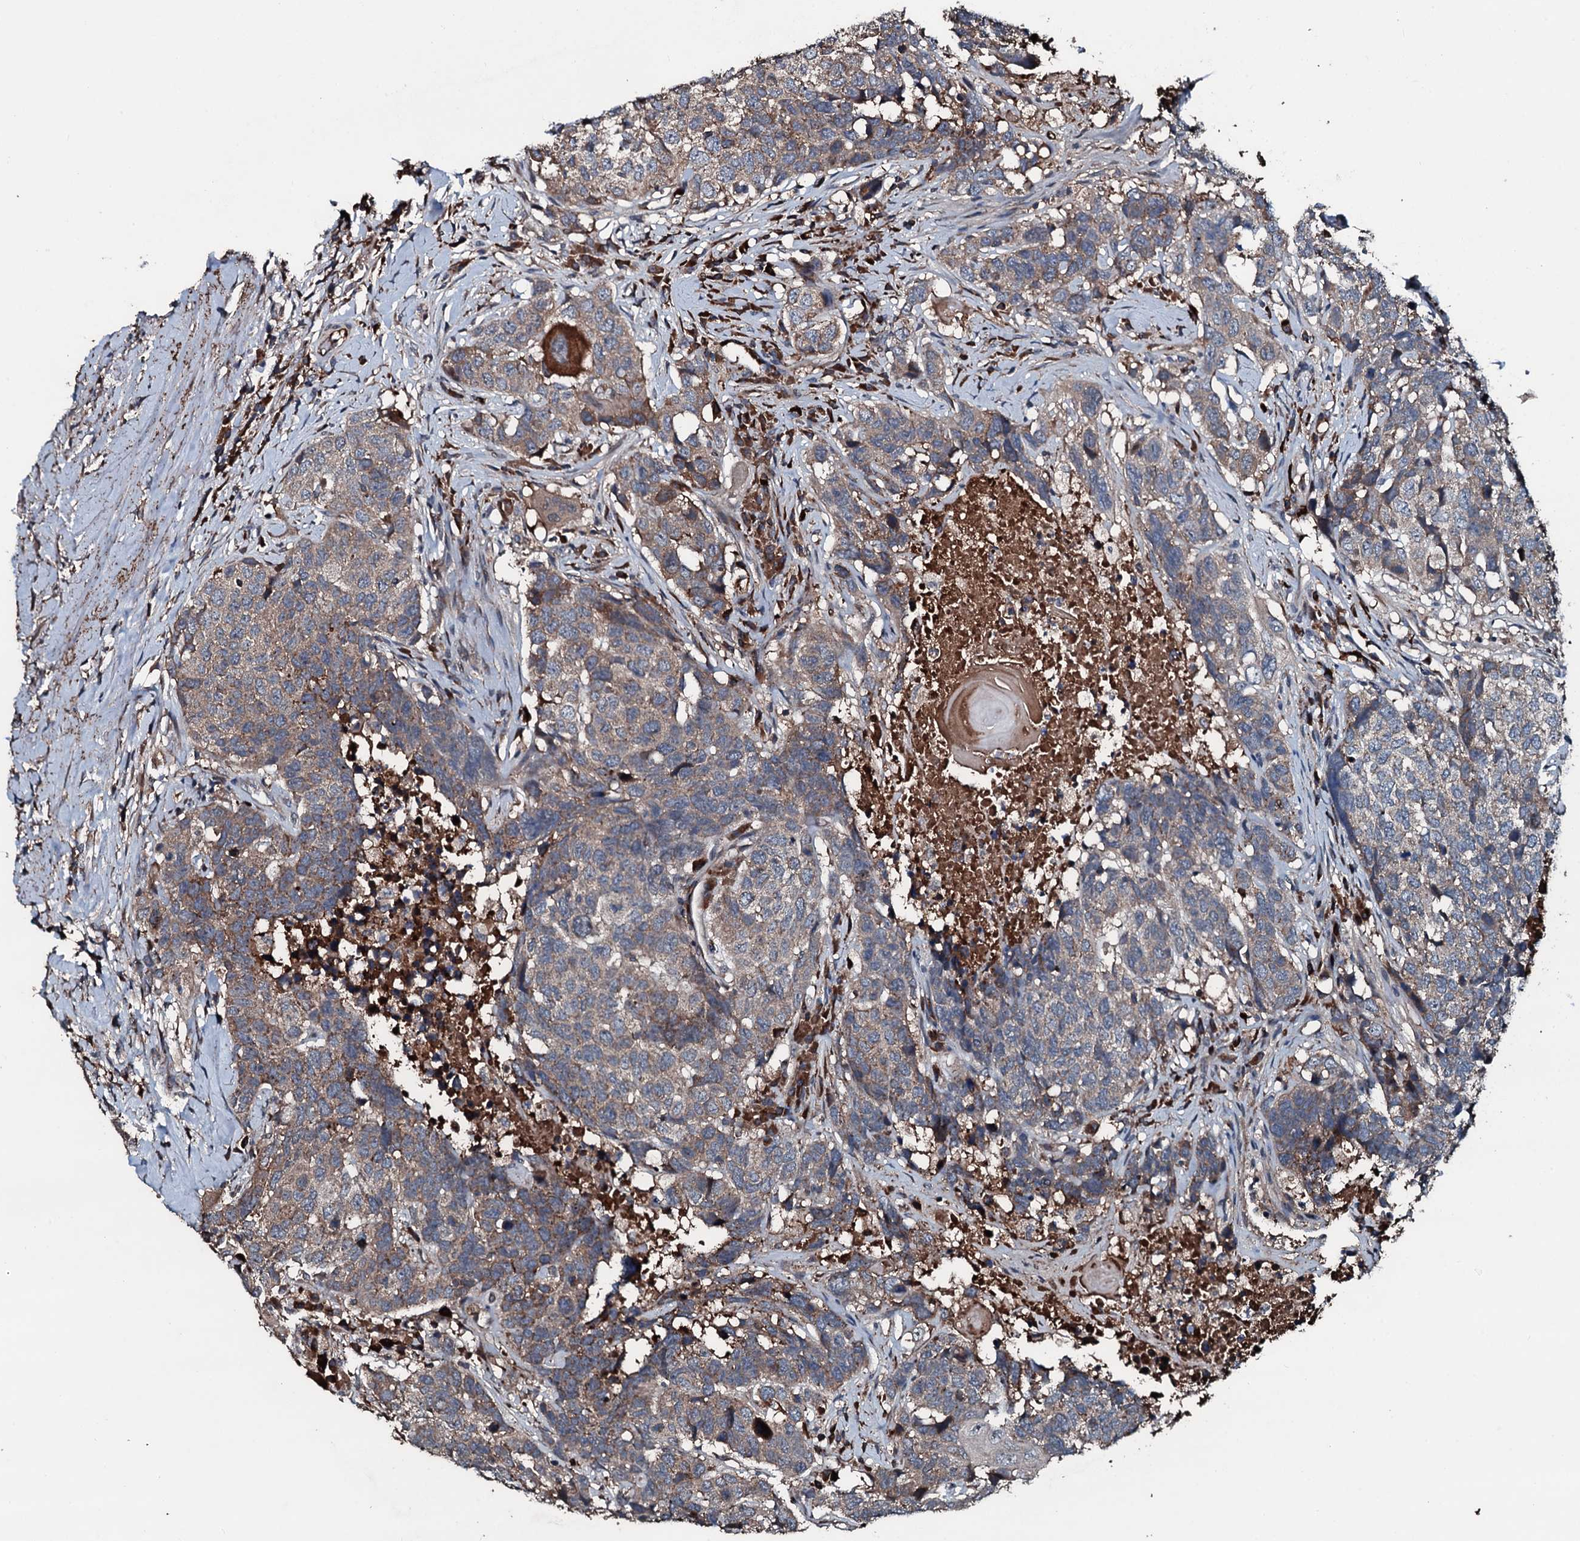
{"staining": {"intensity": "moderate", "quantity": "25%-75%", "location": "cytoplasmic/membranous"}, "tissue": "head and neck cancer", "cell_type": "Tumor cells", "image_type": "cancer", "snomed": [{"axis": "morphology", "description": "Squamous cell carcinoma, NOS"}, {"axis": "topography", "description": "Head-Neck"}], "caption": "Head and neck squamous cell carcinoma was stained to show a protein in brown. There is medium levels of moderate cytoplasmic/membranous staining in about 25%-75% of tumor cells. The staining was performed using DAB (3,3'-diaminobenzidine) to visualize the protein expression in brown, while the nuclei were stained in blue with hematoxylin (Magnification: 20x).", "gene": "AARS1", "patient": {"sex": "male", "age": 66}}